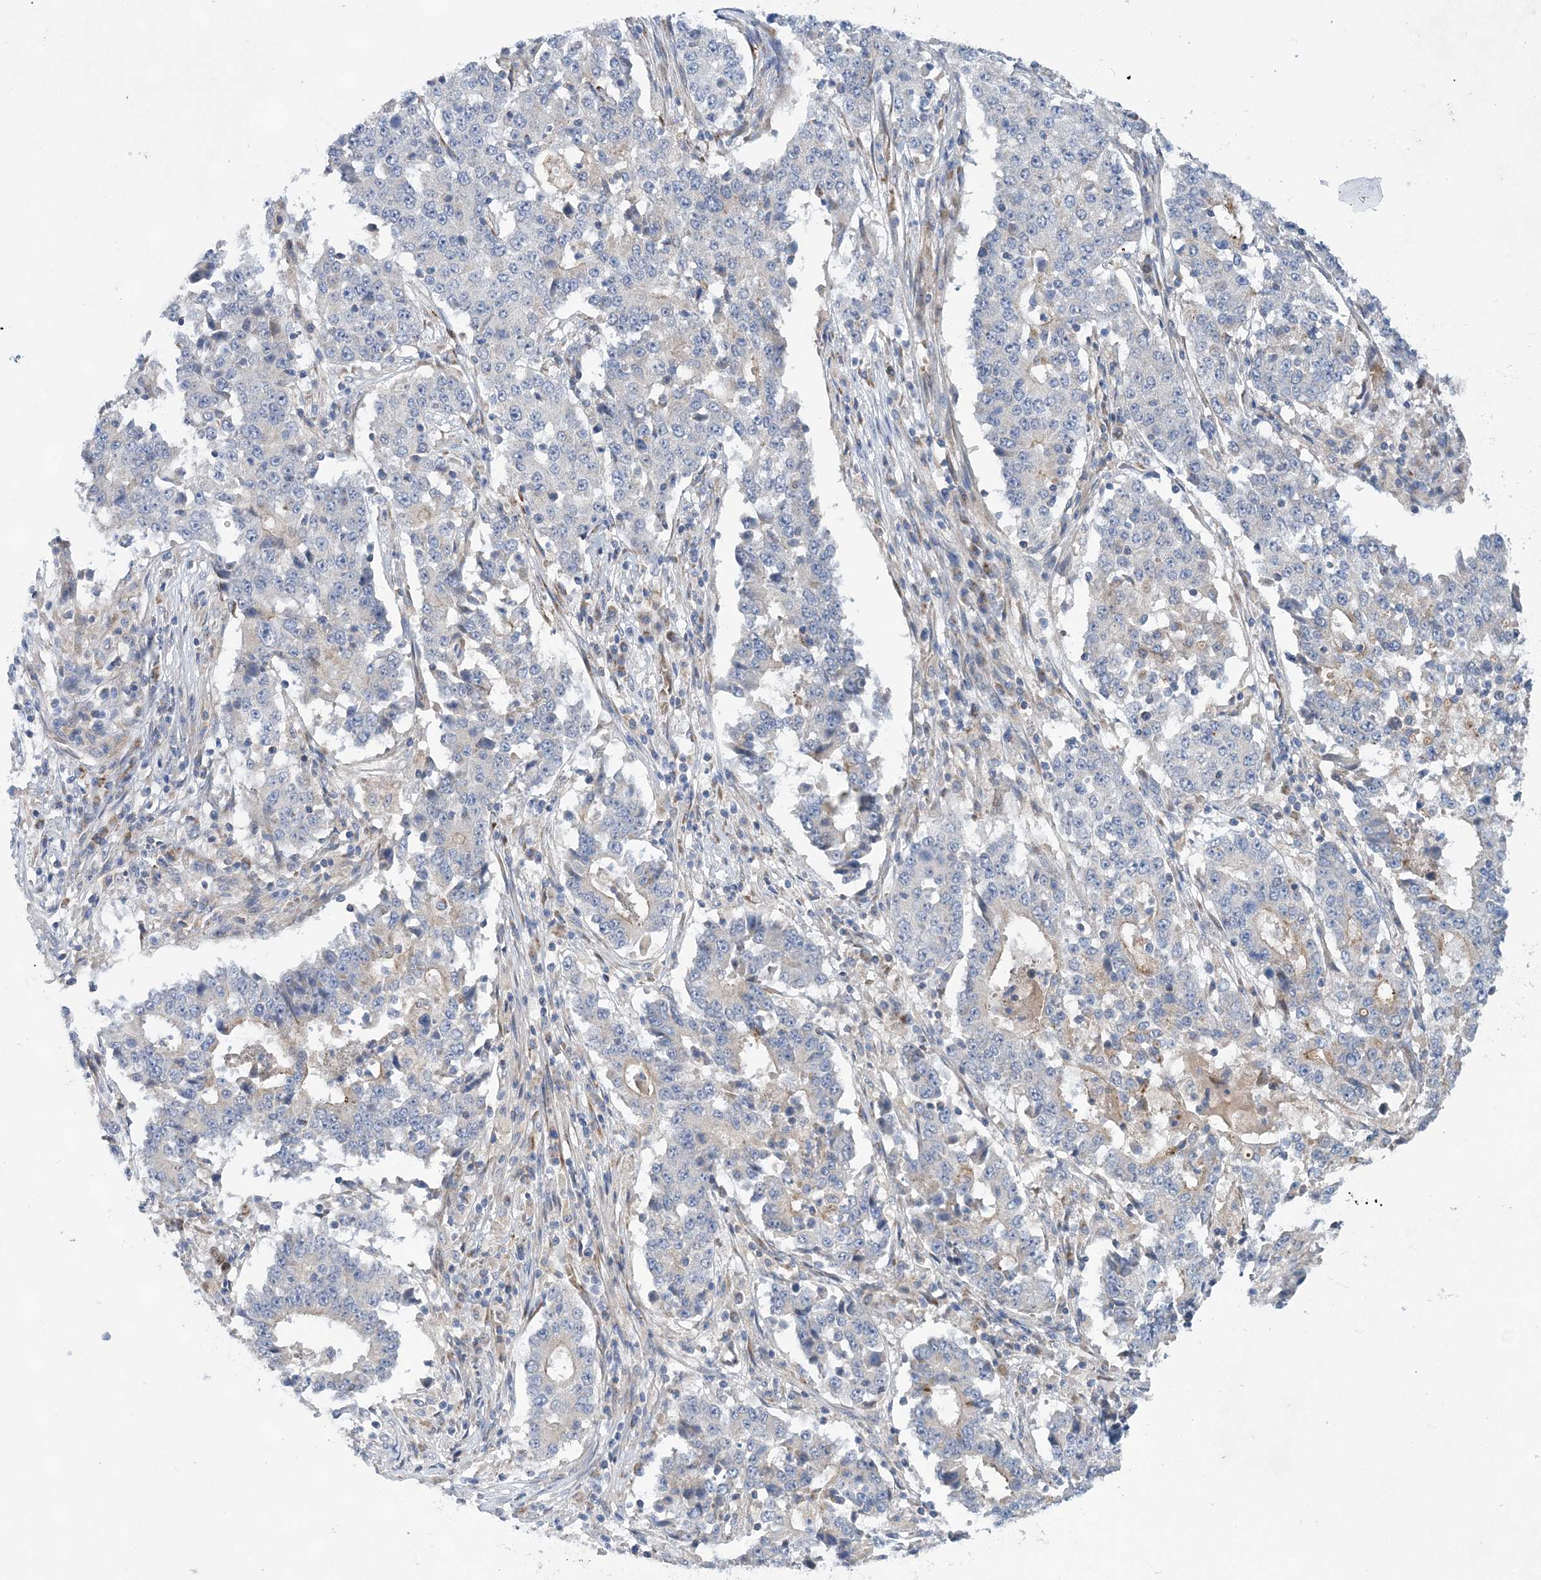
{"staining": {"intensity": "negative", "quantity": "none", "location": "none"}, "tissue": "stomach cancer", "cell_type": "Tumor cells", "image_type": "cancer", "snomed": [{"axis": "morphology", "description": "Adenocarcinoma, NOS"}, {"axis": "topography", "description": "Stomach"}], "caption": "IHC image of neoplastic tissue: human adenocarcinoma (stomach) stained with DAB (3,3'-diaminobenzidine) exhibits no significant protein staining in tumor cells.", "gene": "TRAPPC13", "patient": {"sex": "male", "age": 59}}